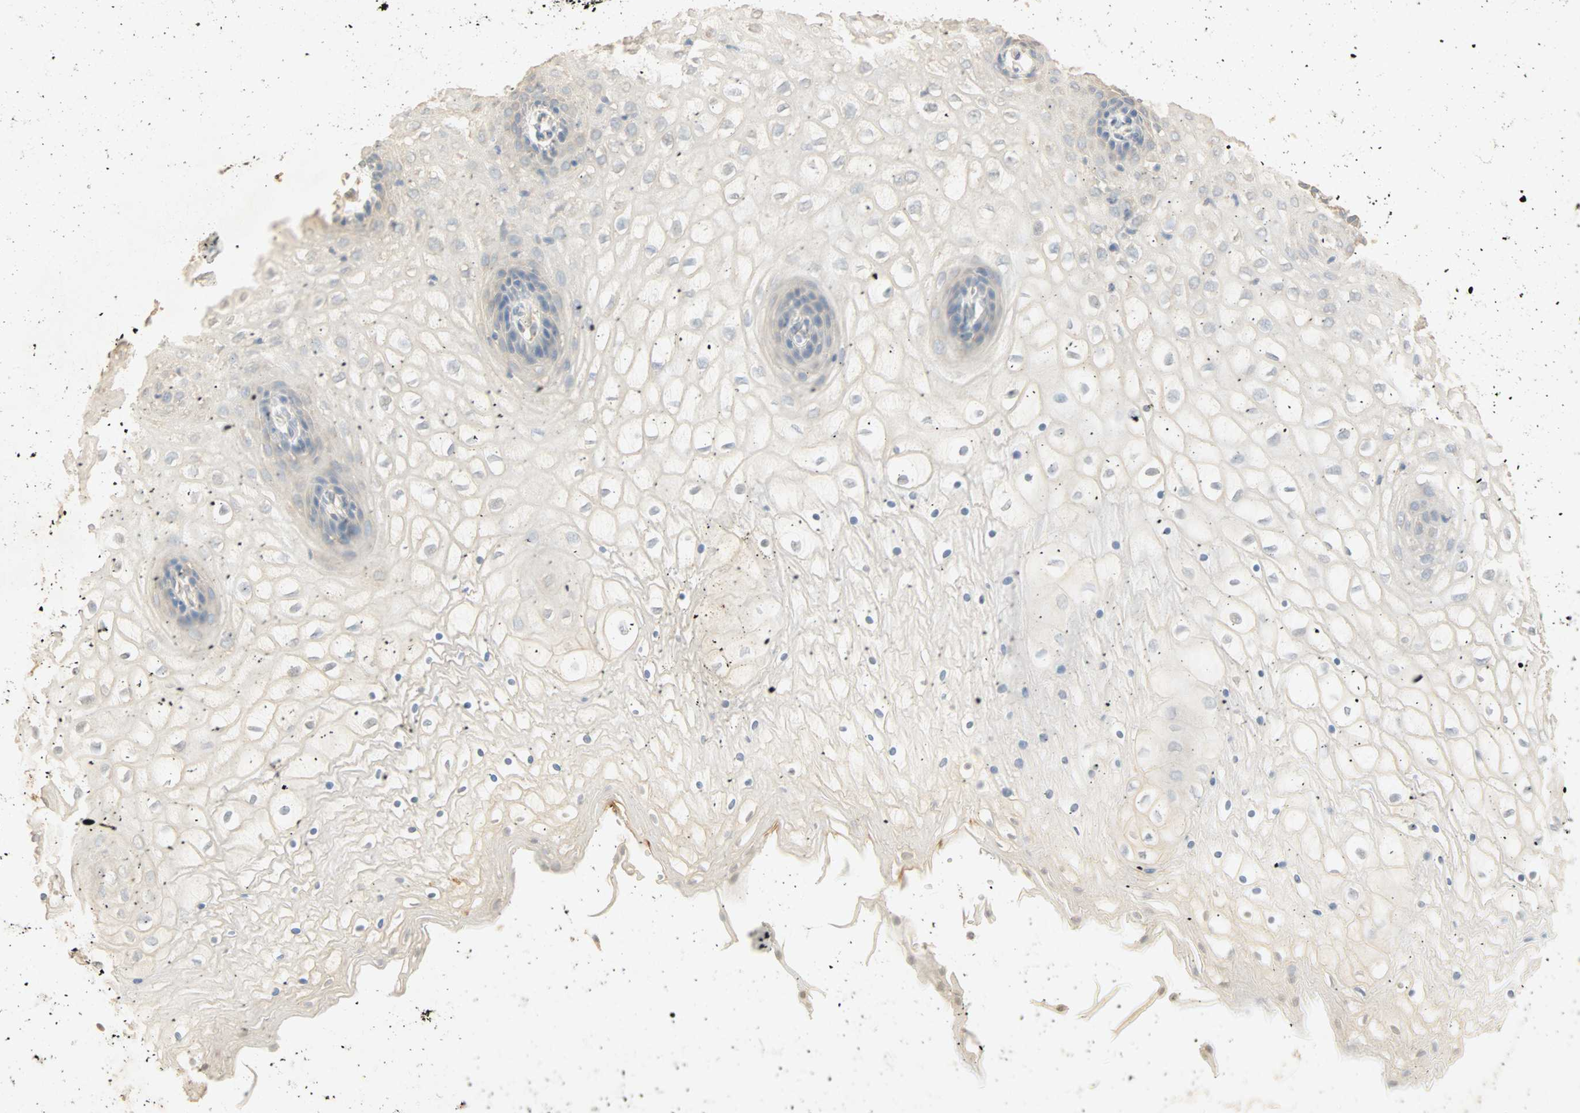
{"staining": {"intensity": "moderate", "quantity": "<25%", "location": "cytoplasmic/membranous"}, "tissue": "vagina", "cell_type": "Squamous epithelial cells", "image_type": "normal", "snomed": [{"axis": "morphology", "description": "Normal tissue, NOS"}, {"axis": "topography", "description": "Vagina"}], "caption": "Moderate cytoplasmic/membranous protein expression is seen in about <25% of squamous epithelial cells in vagina.", "gene": "SELENBP1", "patient": {"sex": "female", "age": 34}}